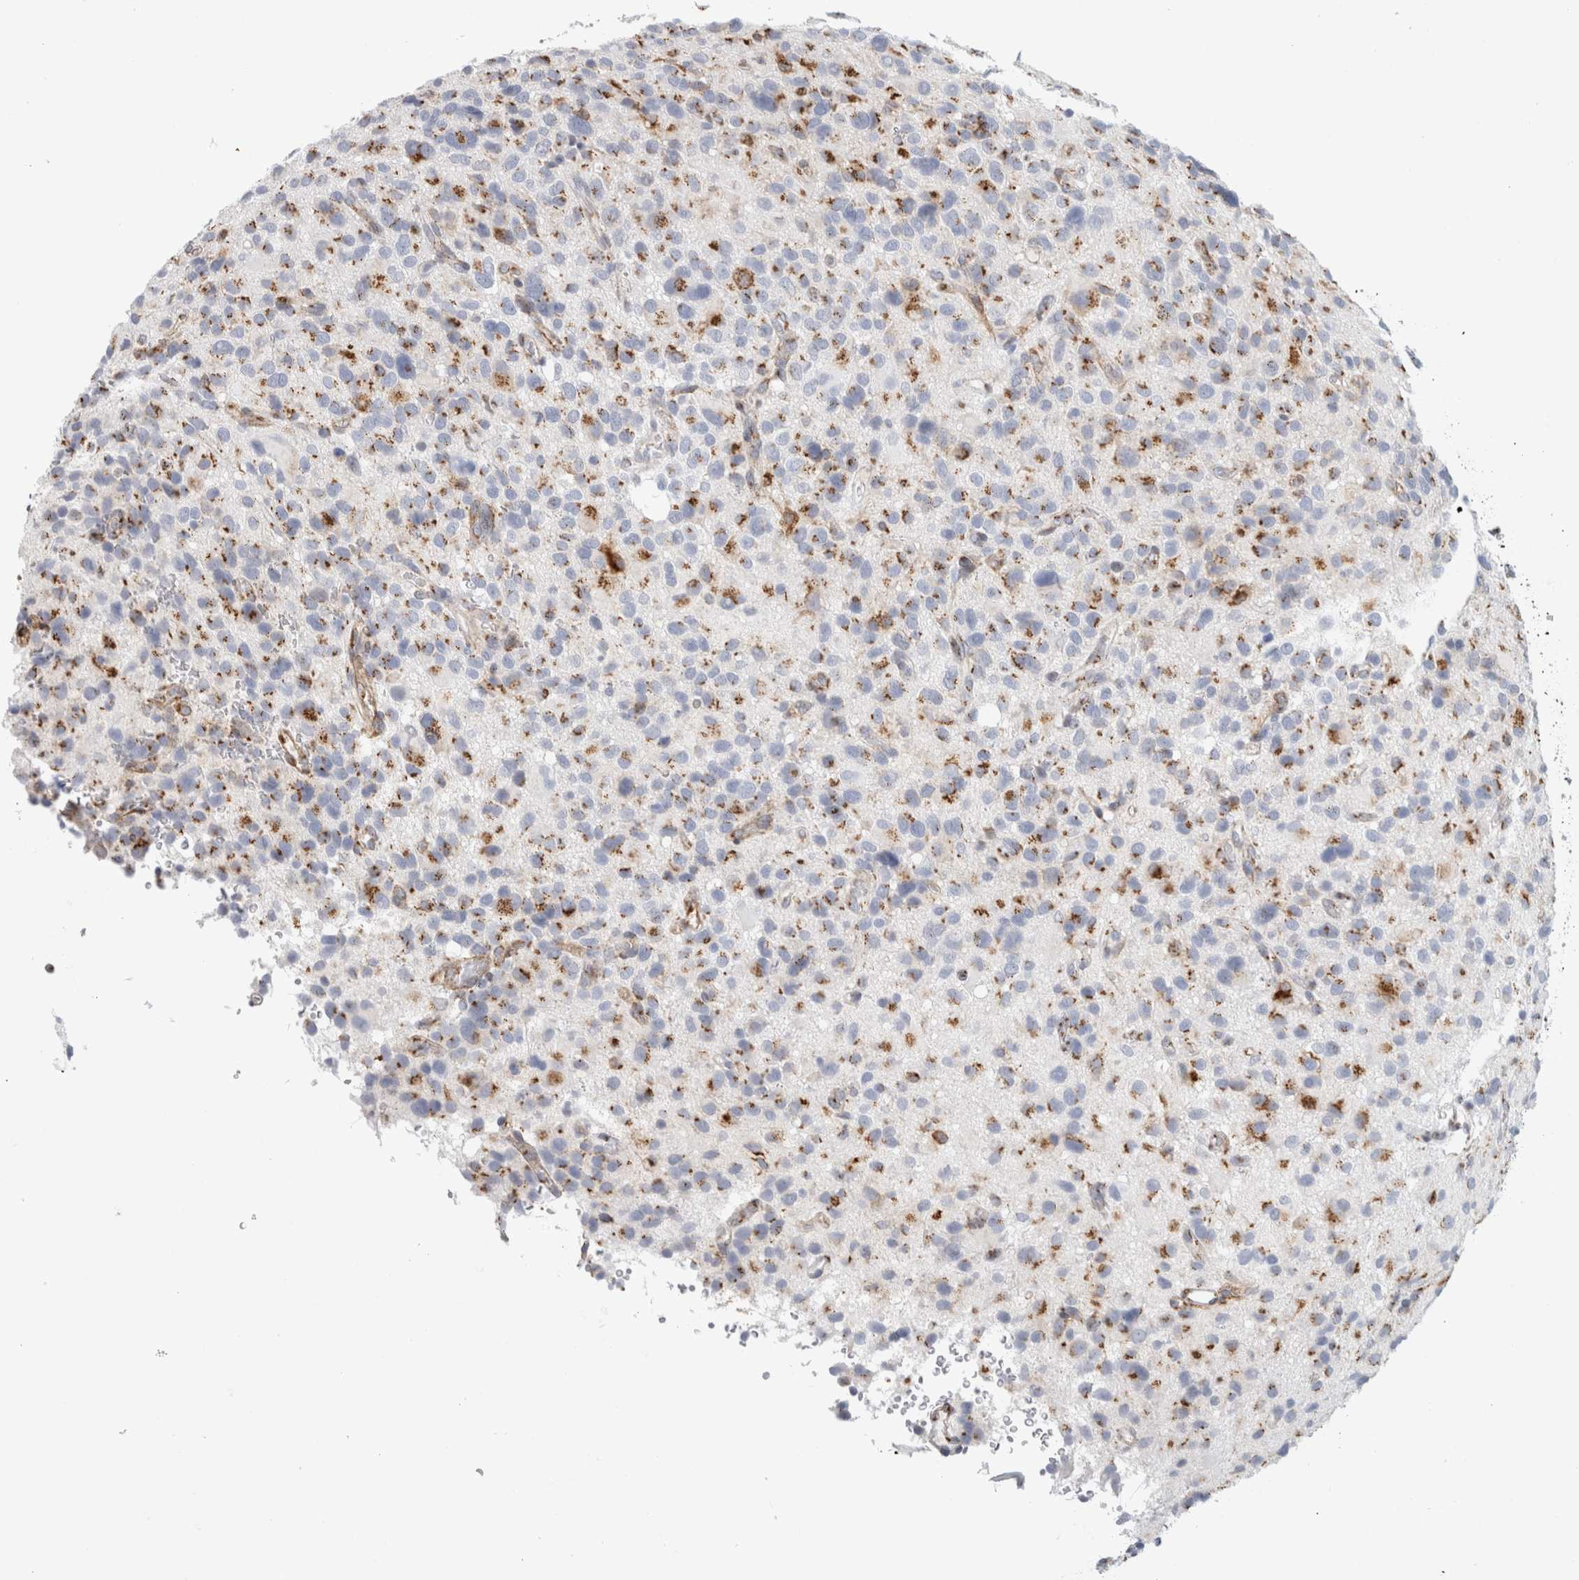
{"staining": {"intensity": "moderate", "quantity": ">75%", "location": "cytoplasmic/membranous"}, "tissue": "glioma", "cell_type": "Tumor cells", "image_type": "cancer", "snomed": [{"axis": "morphology", "description": "Glioma, malignant, High grade"}, {"axis": "topography", "description": "Brain"}], "caption": "An image of malignant glioma (high-grade) stained for a protein demonstrates moderate cytoplasmic/membranous brown staining in tumor cells.", "gene": "MCFD2", "patient": {"sex": "male", "age": 48}}